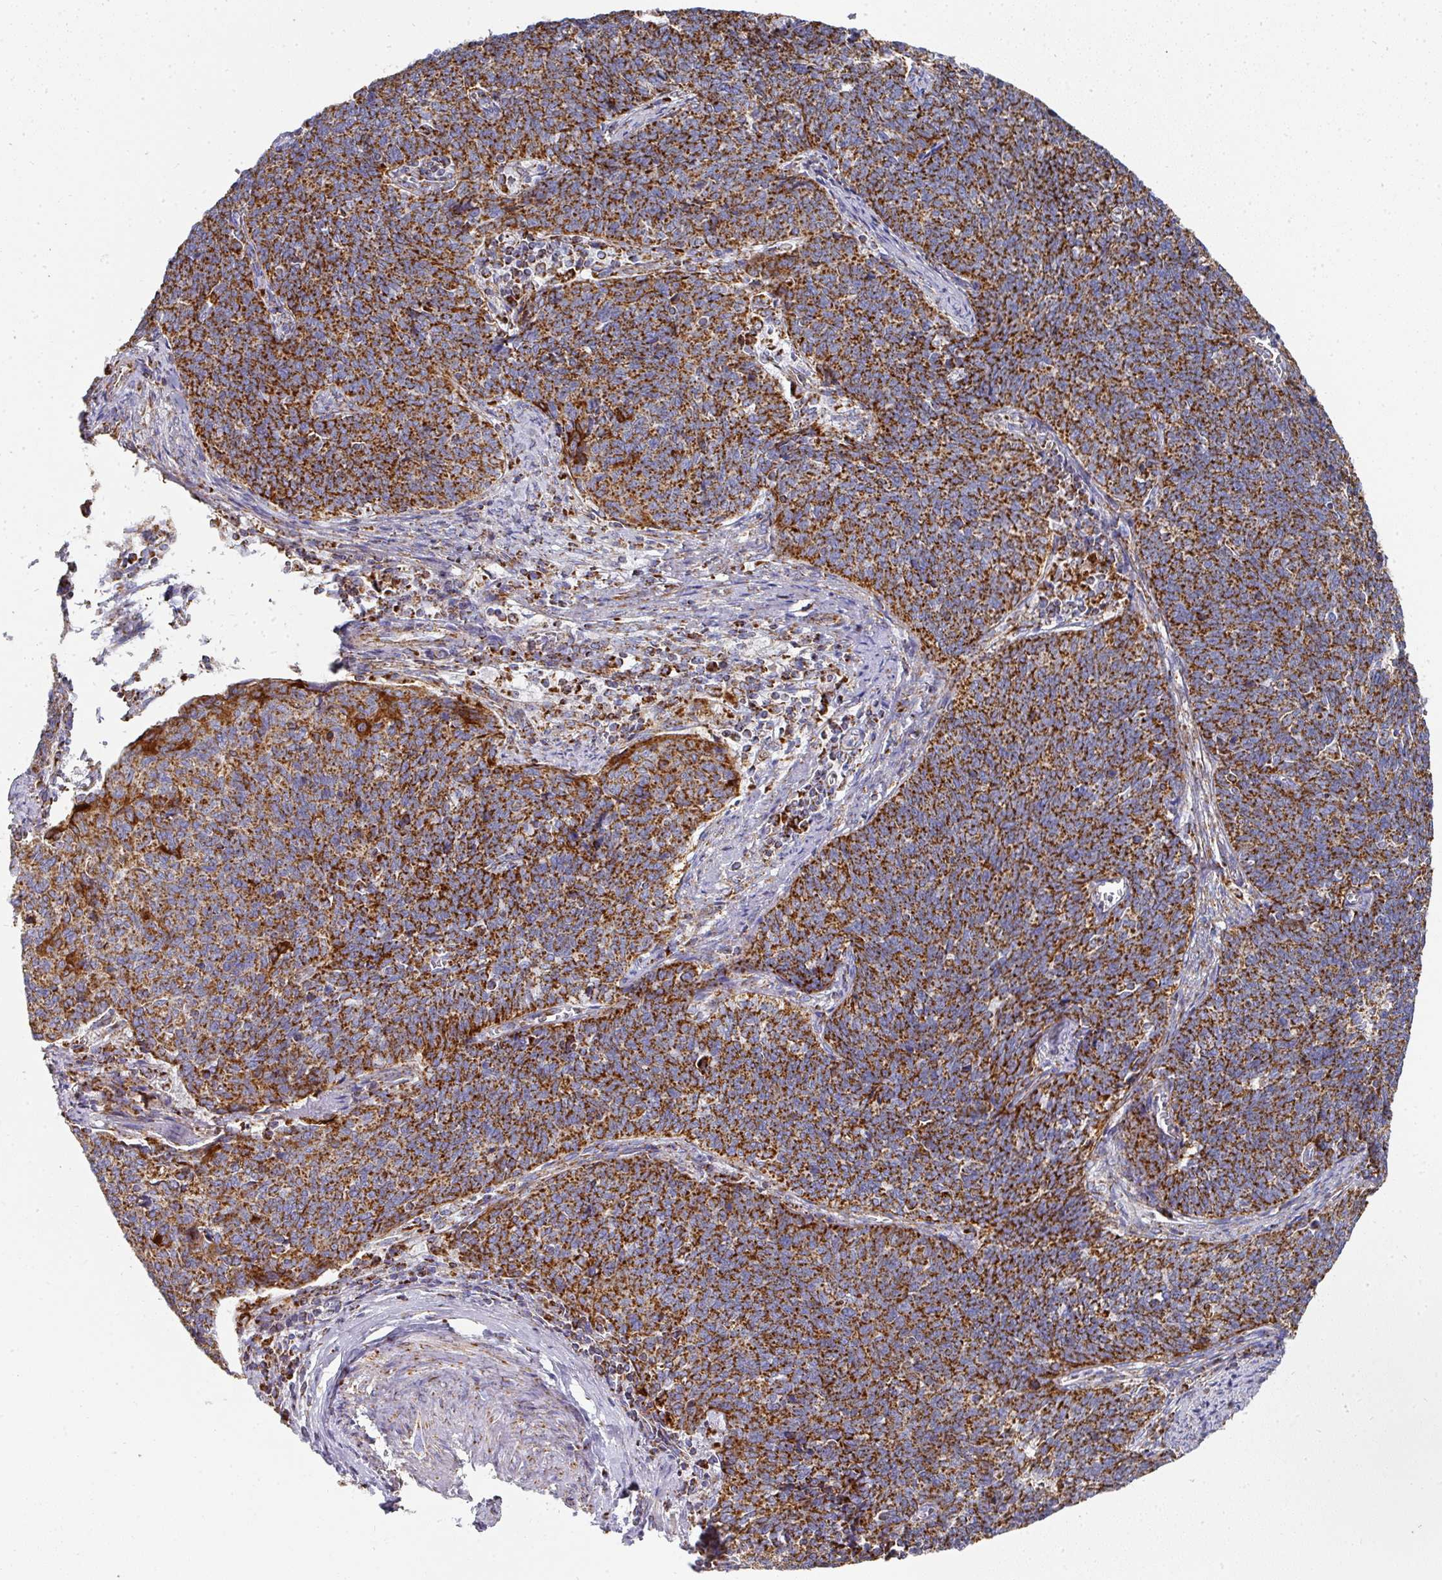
{"staining": {"intensity": "strong", "quantity": ">75%", "location": "cytoplasmic/membranous"}, "tissue": "cervical cancer", "cell_type": "Tumor cells", "image_type": "cancer", "snomed": [{"axis": "morphology", "description": "Squamous cell carcinoma, NOS"}, {"axis": "topography", "description": "Cervix"}], "caption": "This is an image of immunohistochemistry staining of squamous cell carcinoma (cervical), which shows strong staining in the cytoplasmic/membranous of tumor cells.", "gene": "UQCRFS1", "patient": {"sex": "female", "age": 39}}